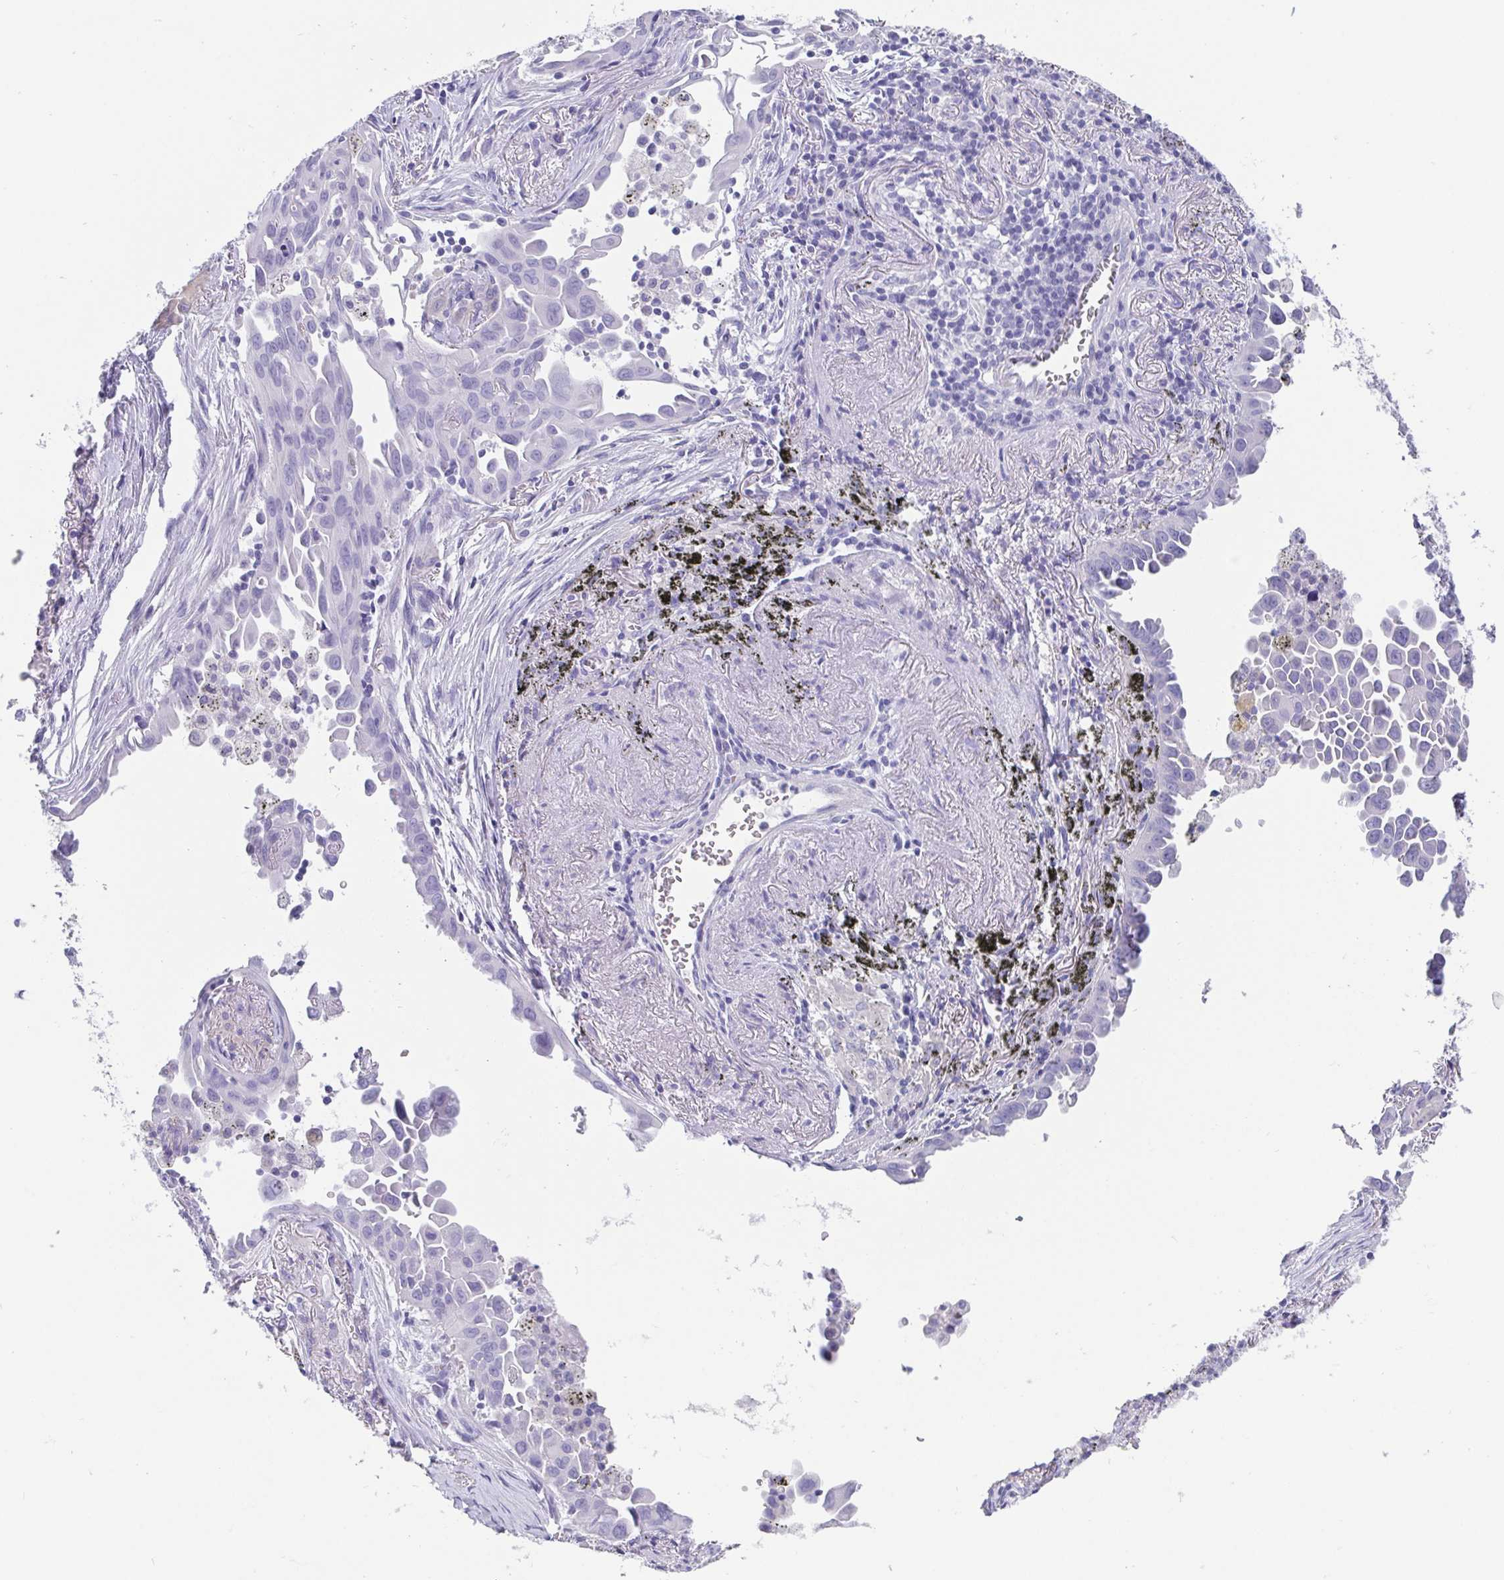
{"staining": {"intensity": "negative", "quantity": "none", "location": "none"}, "tissue": "lung cancer", "cell_type": "Tumor cells", "image_type": "cancer", "snomed": [{"axis": "morphology", "description": "Adenocarcinoma, NOS"}, {"axis": "topography", "description": "Lung"}], "caption": "Adenocarcinoma (lung) was stained to show a protein in brown. There is no significant expression in tumor cells.", "gene": "SCGN", "patient": {"sex": "male", "age": 68}}